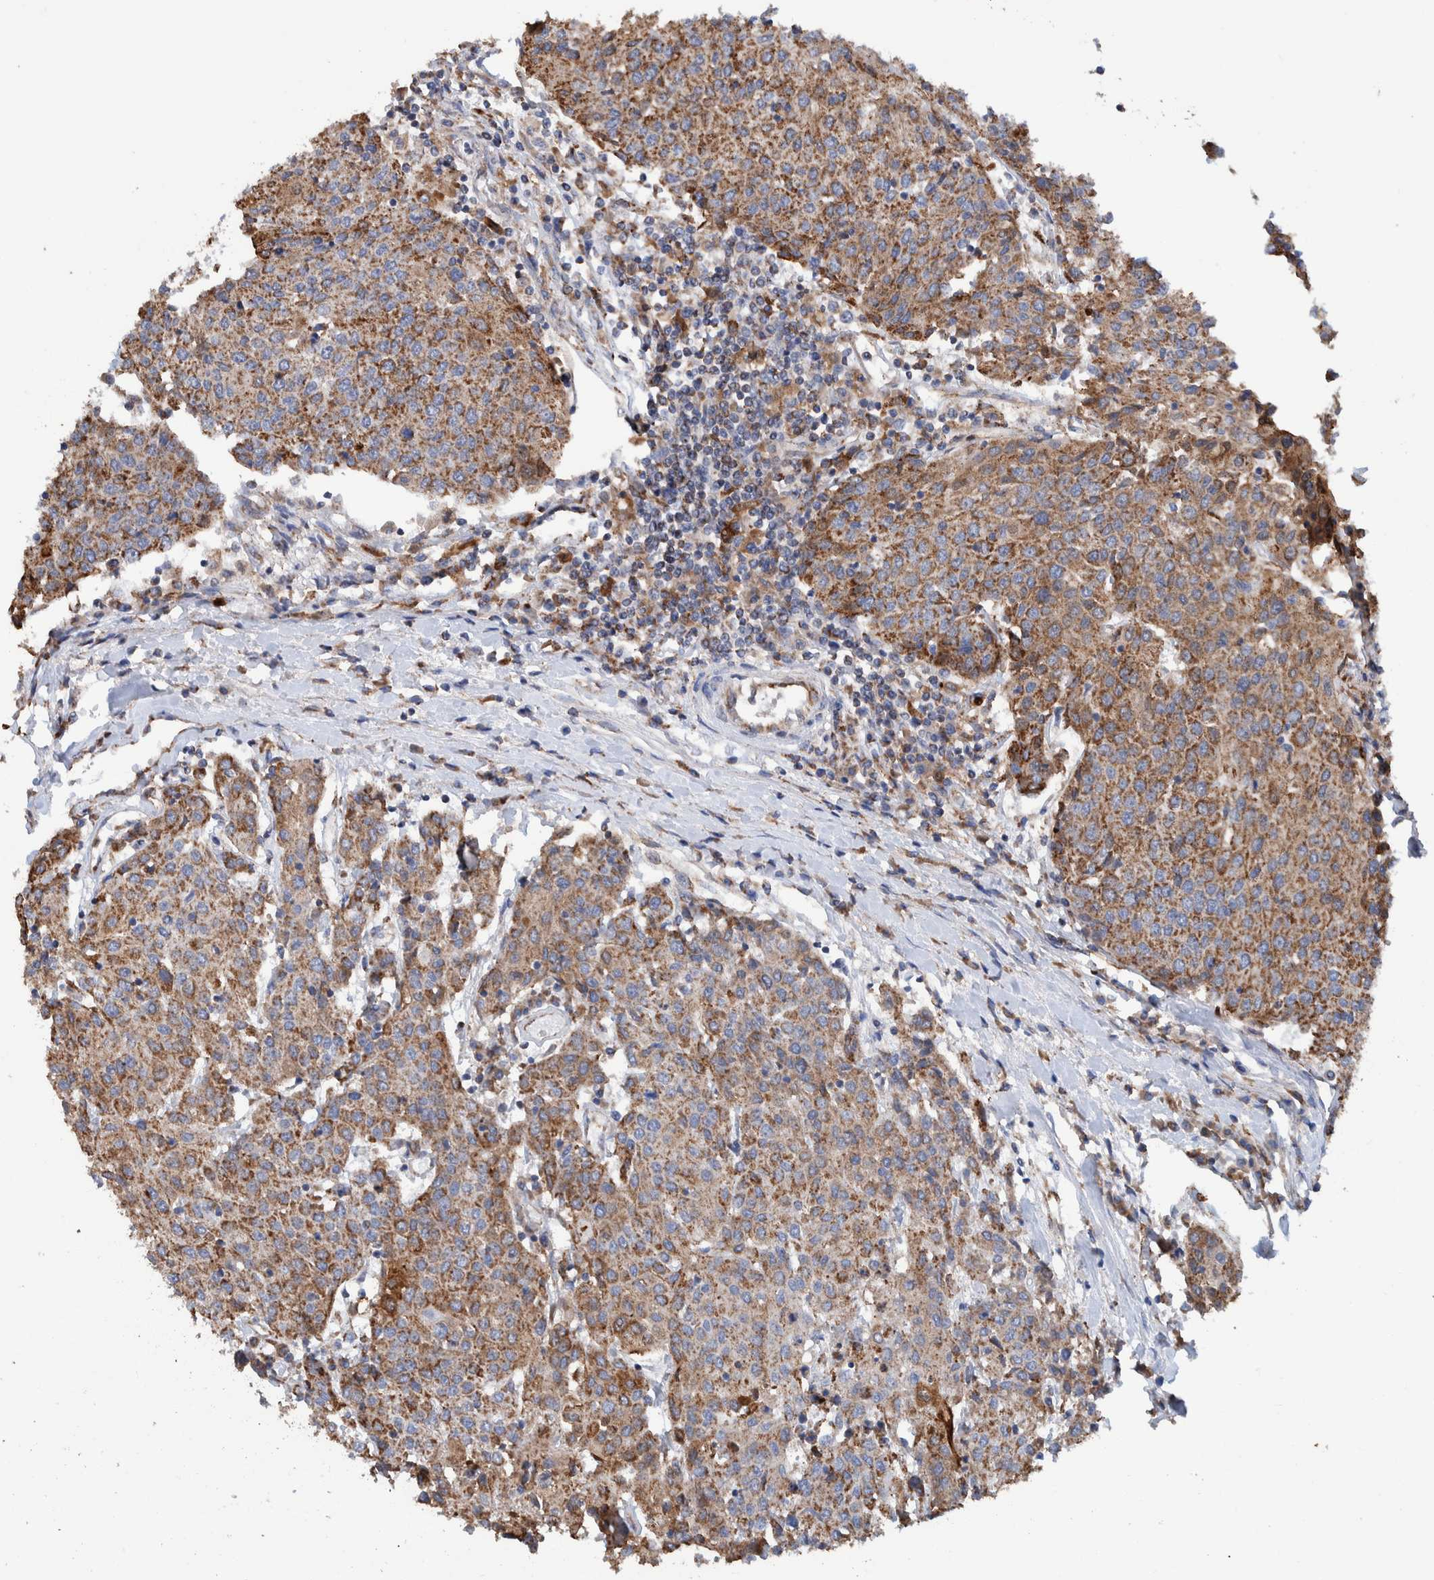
{"staining": {"intensity": "moderate", "quantity": ">75%", "location": "cytoplasmic/membranous"}, "tissue": "urothelial cancer", "cell_type": "Tumor cells", "image_type": "cancer", "snomed": [{"axis": "morphology", "description": "Urothelial carcinoma, High grade"}, {"axis": "topography", "description": "Urinary bladder"}], "caption": "High-magnification brightfield microscopy of urothelial cancer stained with DAB (3,3'-diaminobenzidine) (brown) and counterstained with hematoxylin (blue). tumor cells exhibit moderate cytoplasmic/membranous positivity is present in about>75% of cells. The protein of interest is shown in brown color, while the nuclei are stained blue.", "gene": "DECR1", "patient": {"sex": "female", "age": 85}}